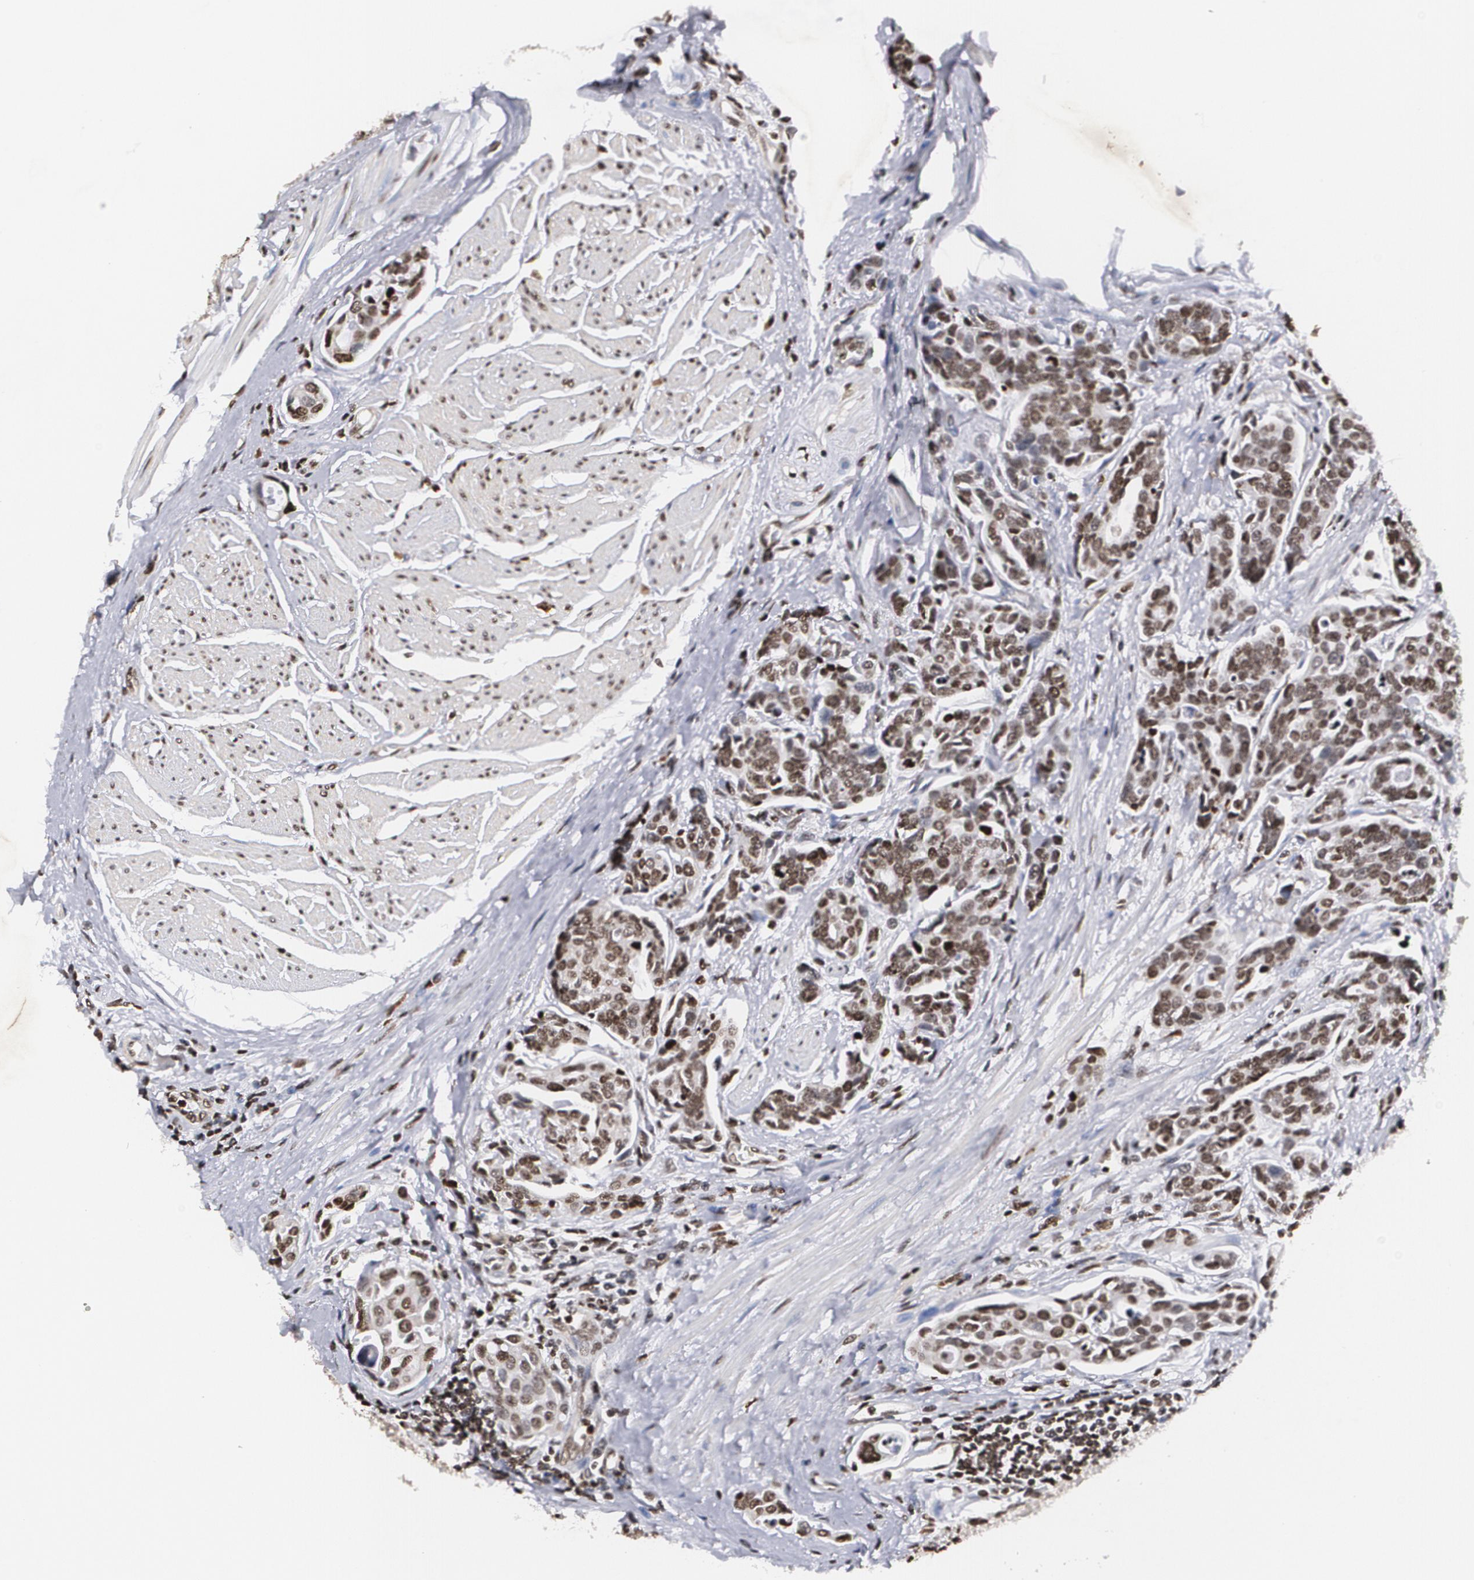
{"staining": {"intensity": "strong", "quantity": ">75%", "location": "nuclear"}, "tissue": "urothelial cancer", "cell_type": "Tumor cells", "image_type": "cancer", "snomed": [{"axis": "morphology", "description": "Urothelial carcinoma, High grade"}, {"axis": "topography", "description": "Urinary bladder"}], "caption": "Immunohistochemical staining of human high-grade urothelial carcinoma demonstrates strong nuclear protein staining in approximately >75% of tumor cells.", "gene": "MVP", "patient": {"sex": "male", "age": 78}}